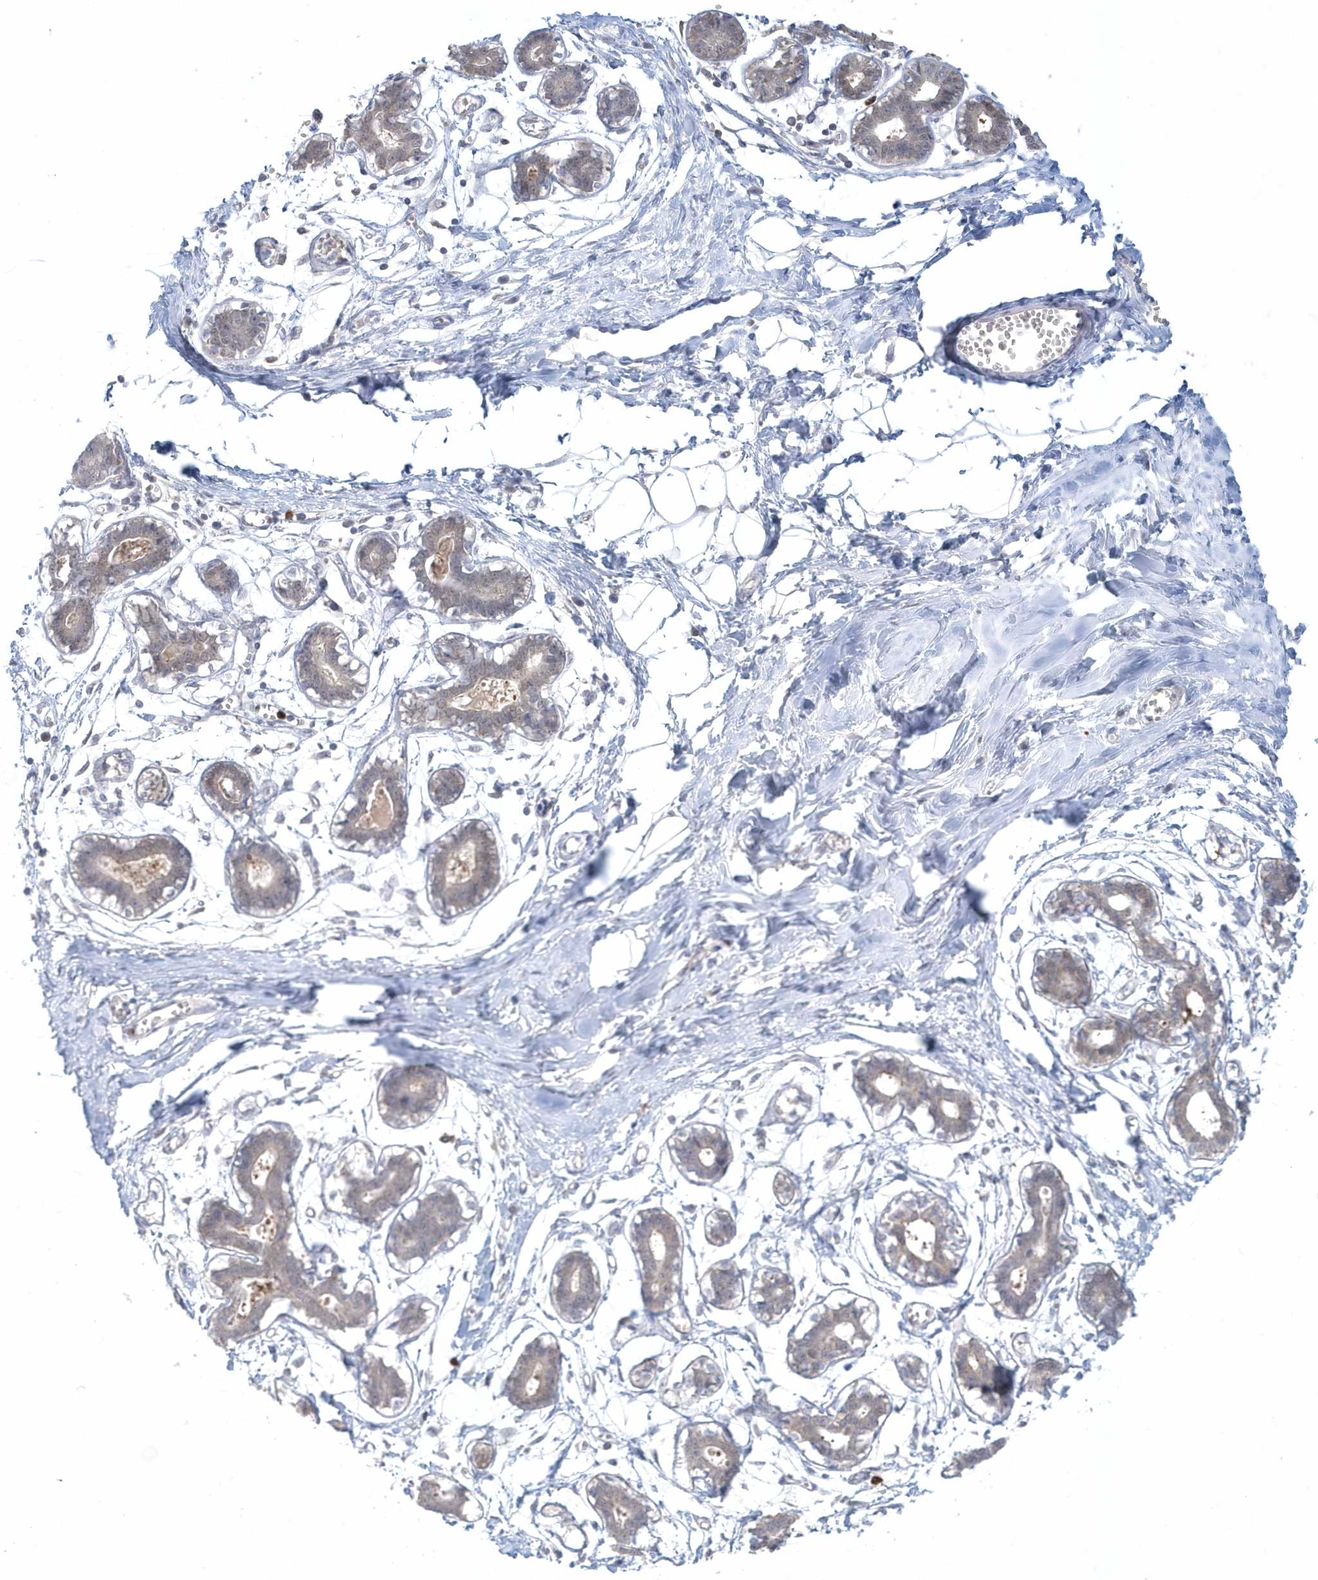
{"staining": {"intensity": "weak", "quantity": ">75%", "location": "cytoplasmic/membranous"}, "tissue": "breast", "cell_type": "Adipocytes", "image_type": "normal", "snomed": [{"axis": "morphology", "description": "Normal tissue, NOS"}, {"axis": "topography", "description": "Breast"}], "caption": "Breast stained for a protein (brown) demonstrates weak cytoplasmic/membranous positive staining in about >75% of adipocytes.", "gene": "RNF7", "patient": {"sex": "female", "age": 27}}